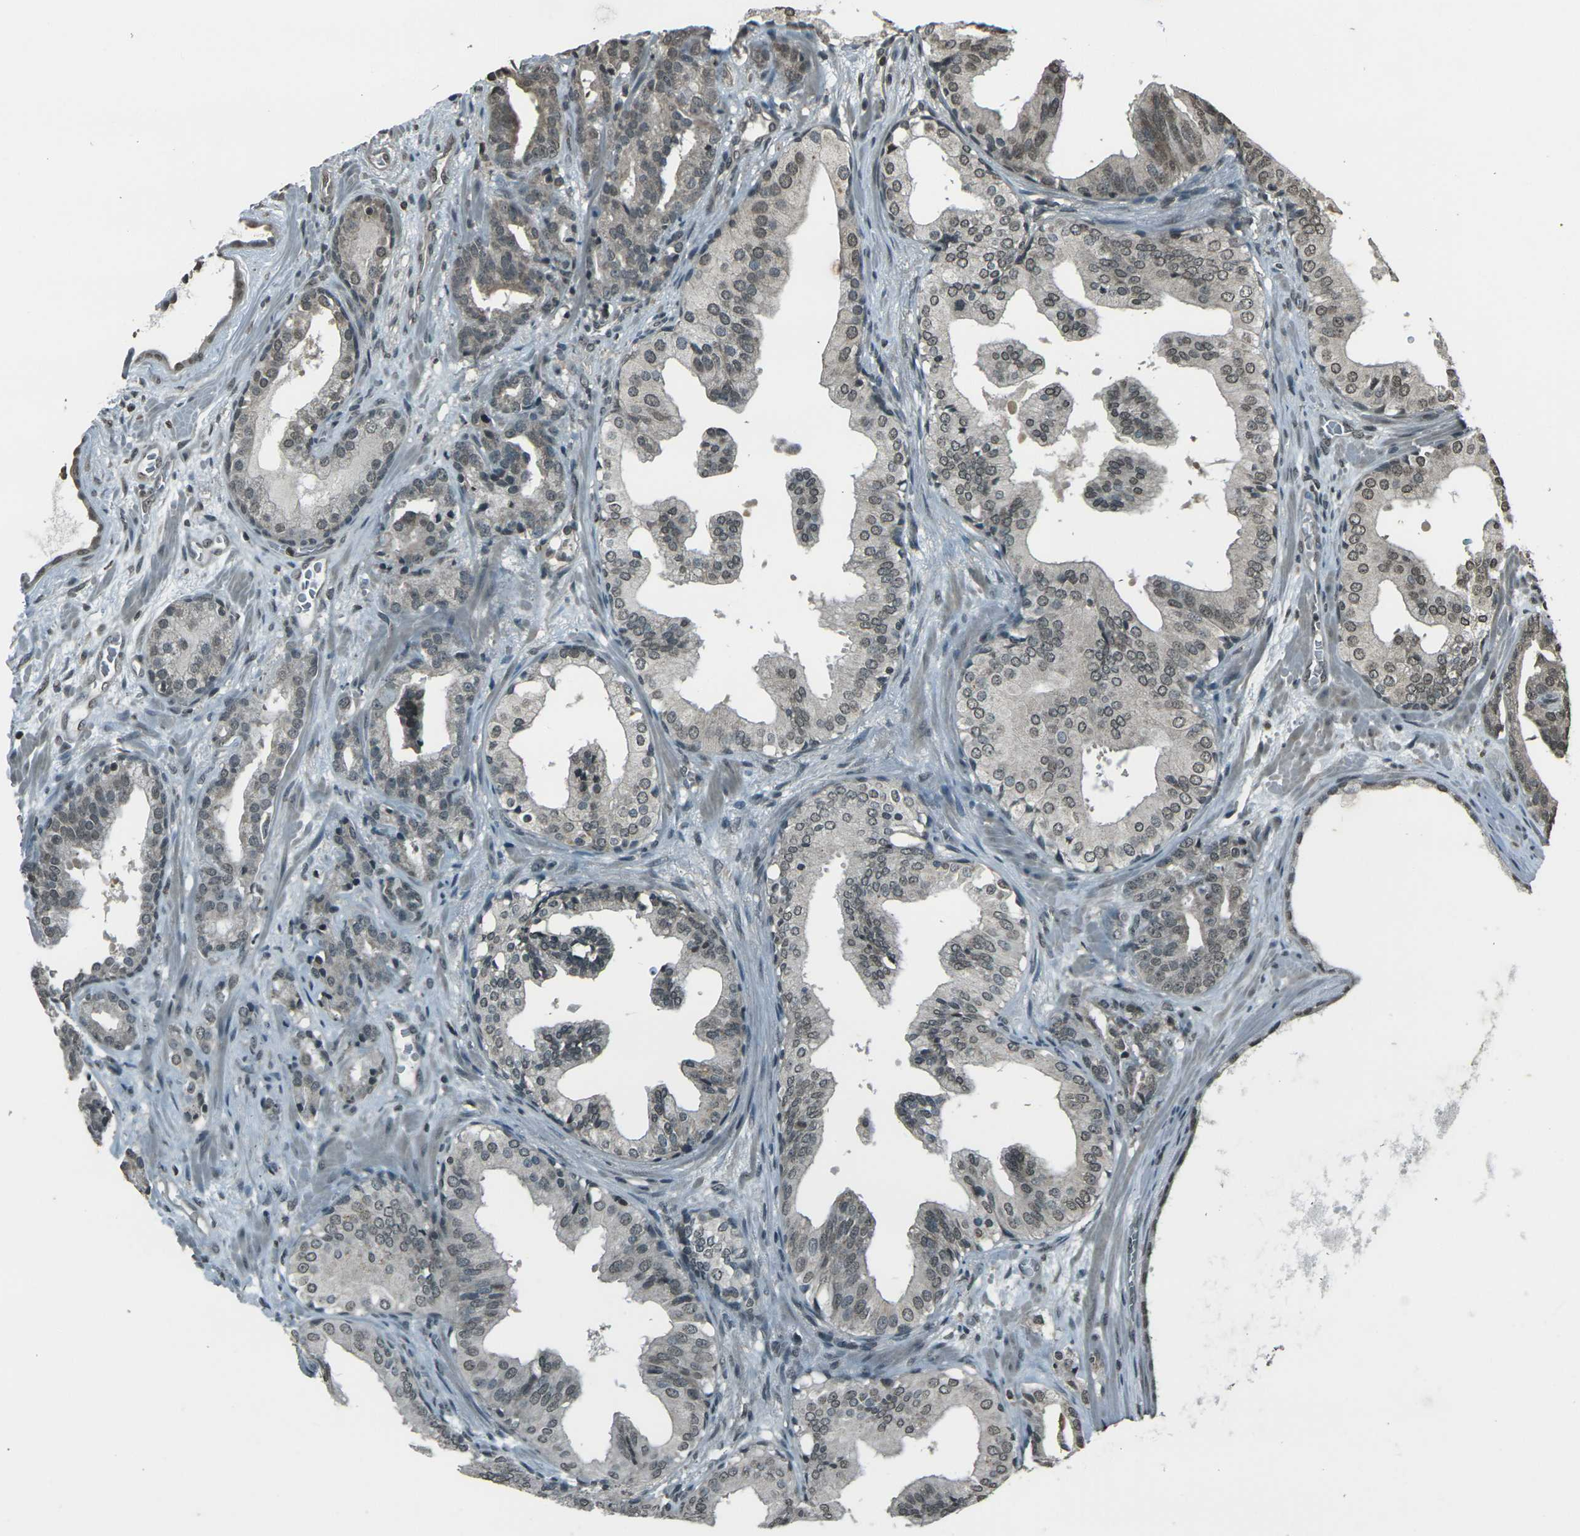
{"staining": {"intensity": "weak", "quantity": ">75%", "location": "cytoplasmic/membranous,nuclear"}, "tissue": "prostate cancer", "cell_type": "Tumor cells", "image_type": "cancer", "snomed": [{"axis": "morphology", "description": "Adenocarcinoma, Low grade"}, {"axis": "topography", "description": "Prostate"}], "caption": "This image shows IHC staining of prostate low-grade adenocarcinoma, with low weak cytoplasmic/membranous and nuclear staining in about >75% of tumor cells.", "gene": "PRPF8", "patient": {"sex": "male", "age": 63}}